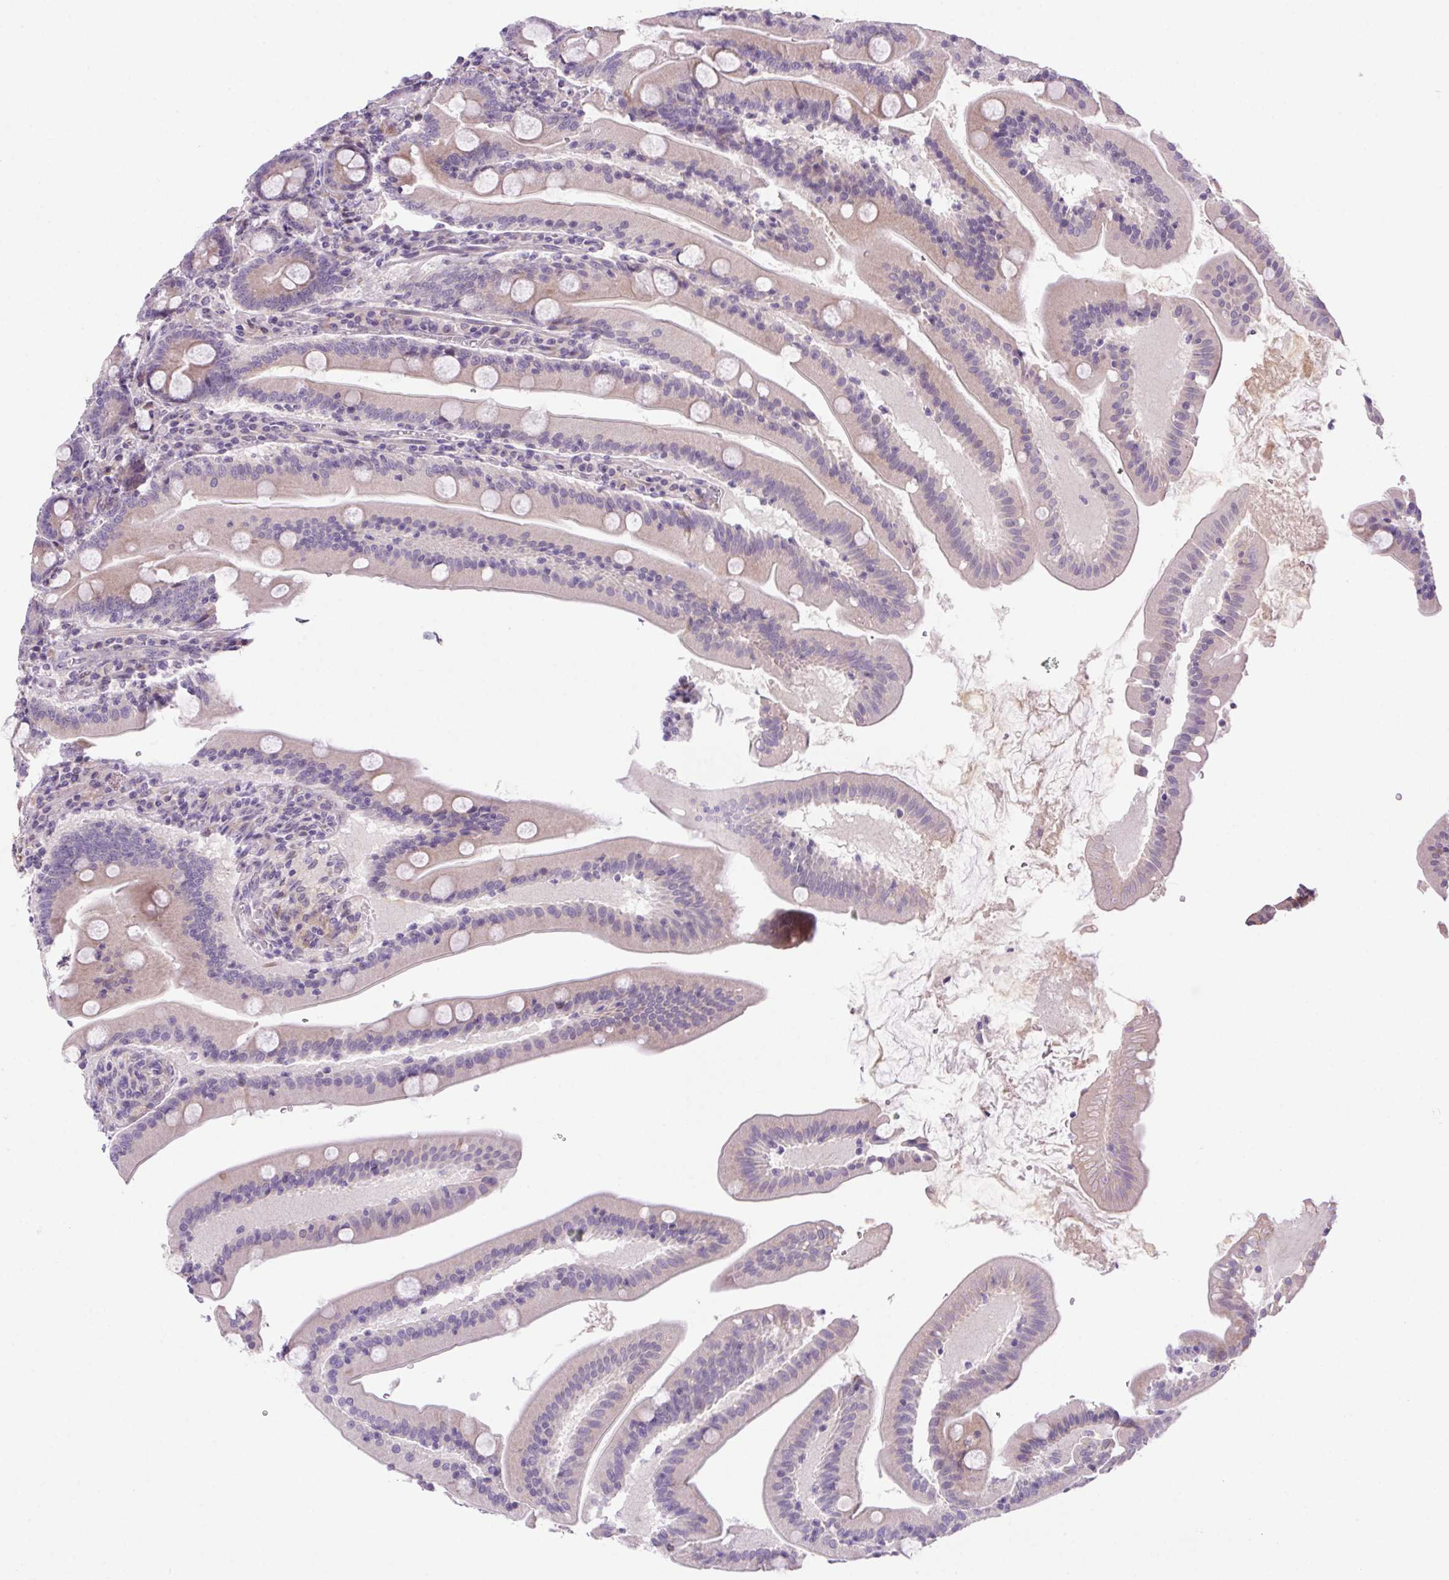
{"staining": {"intensity": "negative", "quantity": "none", "location": "none"}, "tissue": "small intestine", "cell_type": "Glandular cells", "image_type": "normal", "snomed": [{"axis": "morphology", "description": "Normal tissue, NOS"}, {"axis": "topography", "description": "Small intestine"}], "caption": "The IHC image has no significant expression in glandular cells of small intestine. Brightfield microscopy of IHC stained with DAB (brown) and hematoxylin (blue), captured at high magnification.", "gene": "LRRTM1", "patient": {"sex": "male", "age": 37}}